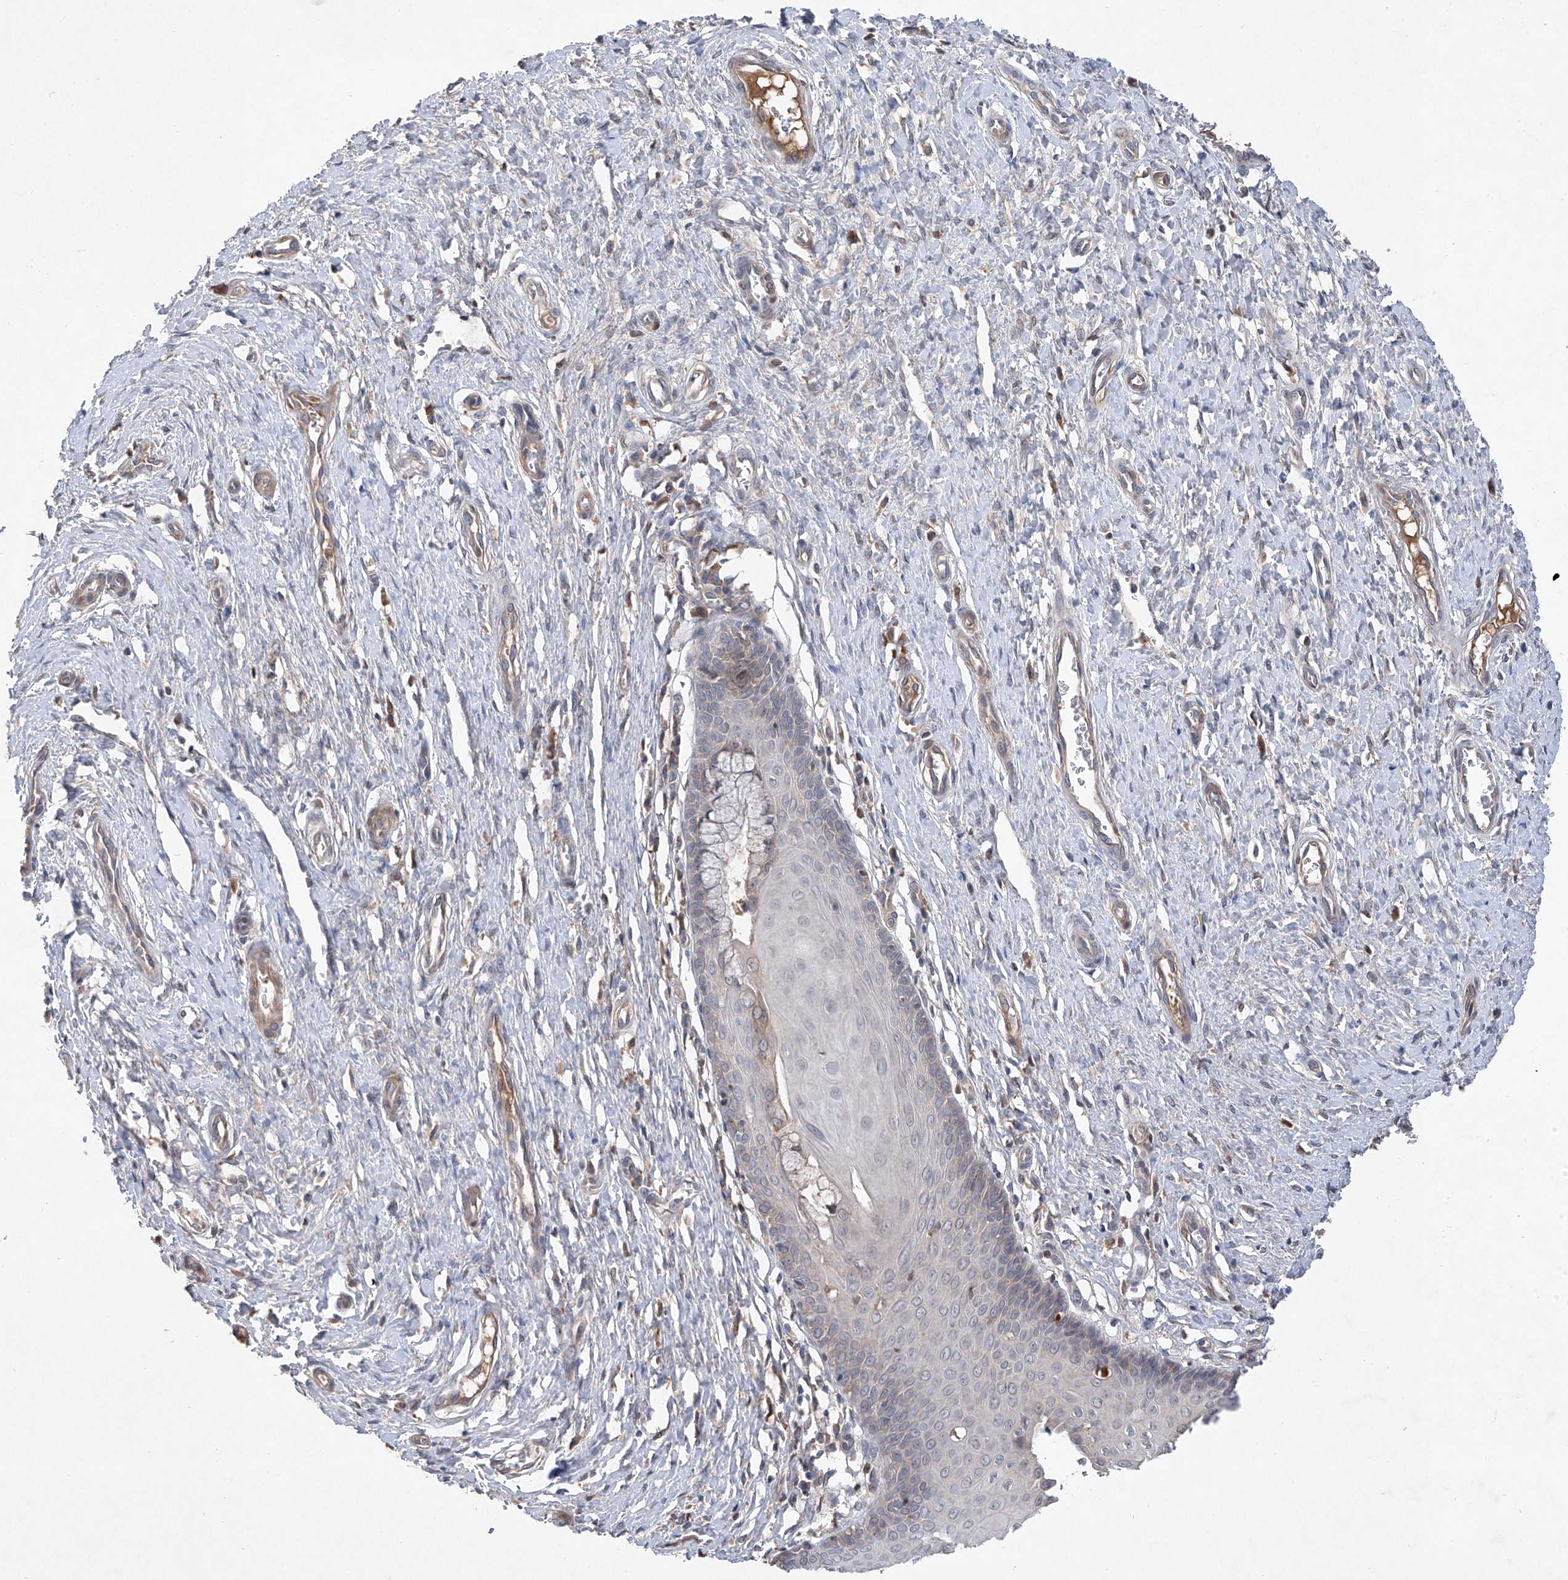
{"staining": {"intensity": "weak", "quantity": "<25%", "location": "cytoplasmic/membranous"}, "tissue": "cervix", "cell_type": "Glandular cells", "image_type": "normal", "snomed": [{"axis": "morphology", "description": "Normal tissue, NOS"}, {"axis": "topography", "description": "Cervix"}], "caption": "DAB immunohistochemical staining of unremarkable cervix exhibits no significant expression in glandular cells. Brightfield microscopy of immunohistochemistry stained with DAB (brown) and hematoxylin (blue), captured at high magnification.", "gene": "FAM135A", "patient": {"sex": "female", "age": 55}}